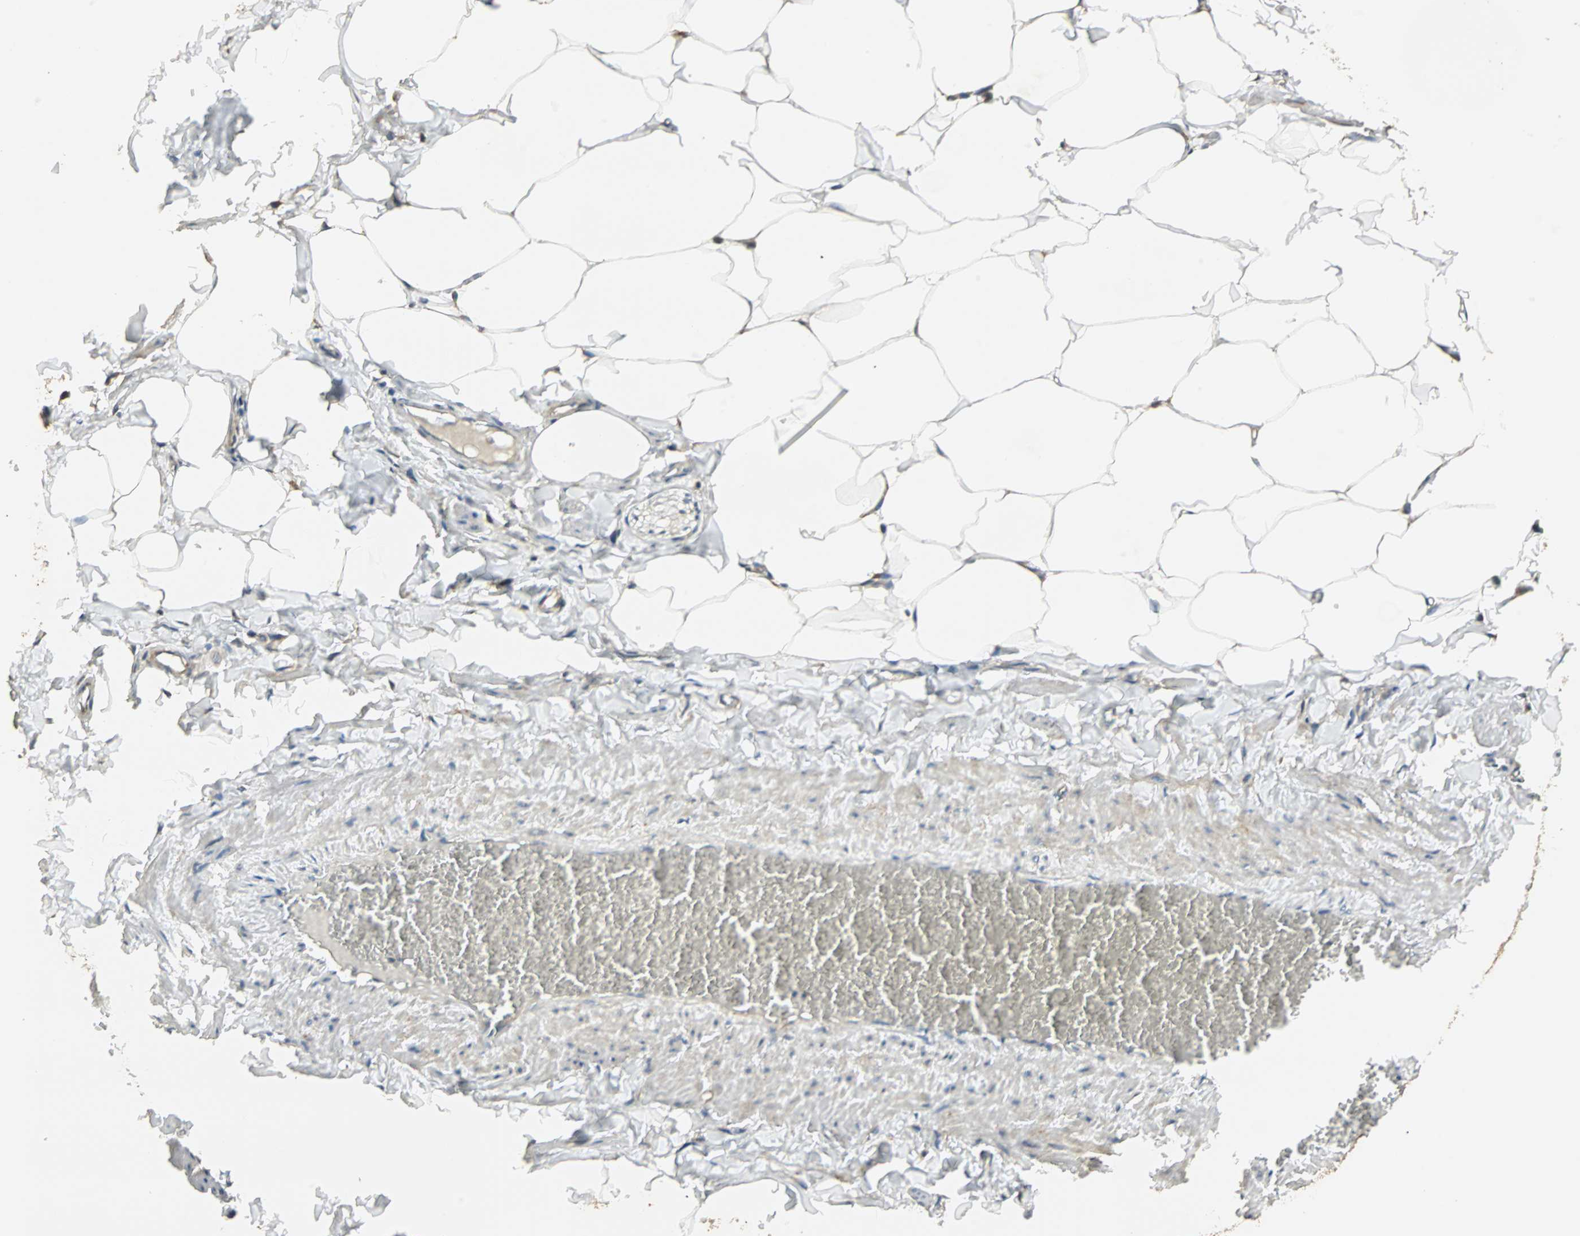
{"staining": {"intensity": "moderate", "quantity": ">75%", "location": "cytoplasmic/membranous"}, "tissue": "adipose tissue", "cell_type": "Adipocytes", "image_type": "normal", "snomed": [{"axis": "morphology", "description": "Normal tissue, NOS"}, {"axis": "topography", "description": "Vascular tissue"}], "caption": "Unremarkable adipose tissue was stained to show a protein in brown. There is medium levels of moderate cytoplasmic/membranous positivity in approximately >75% of adipocytes.", "gene": "GALK1", "patient": {"sex": "male", "age": 41}}